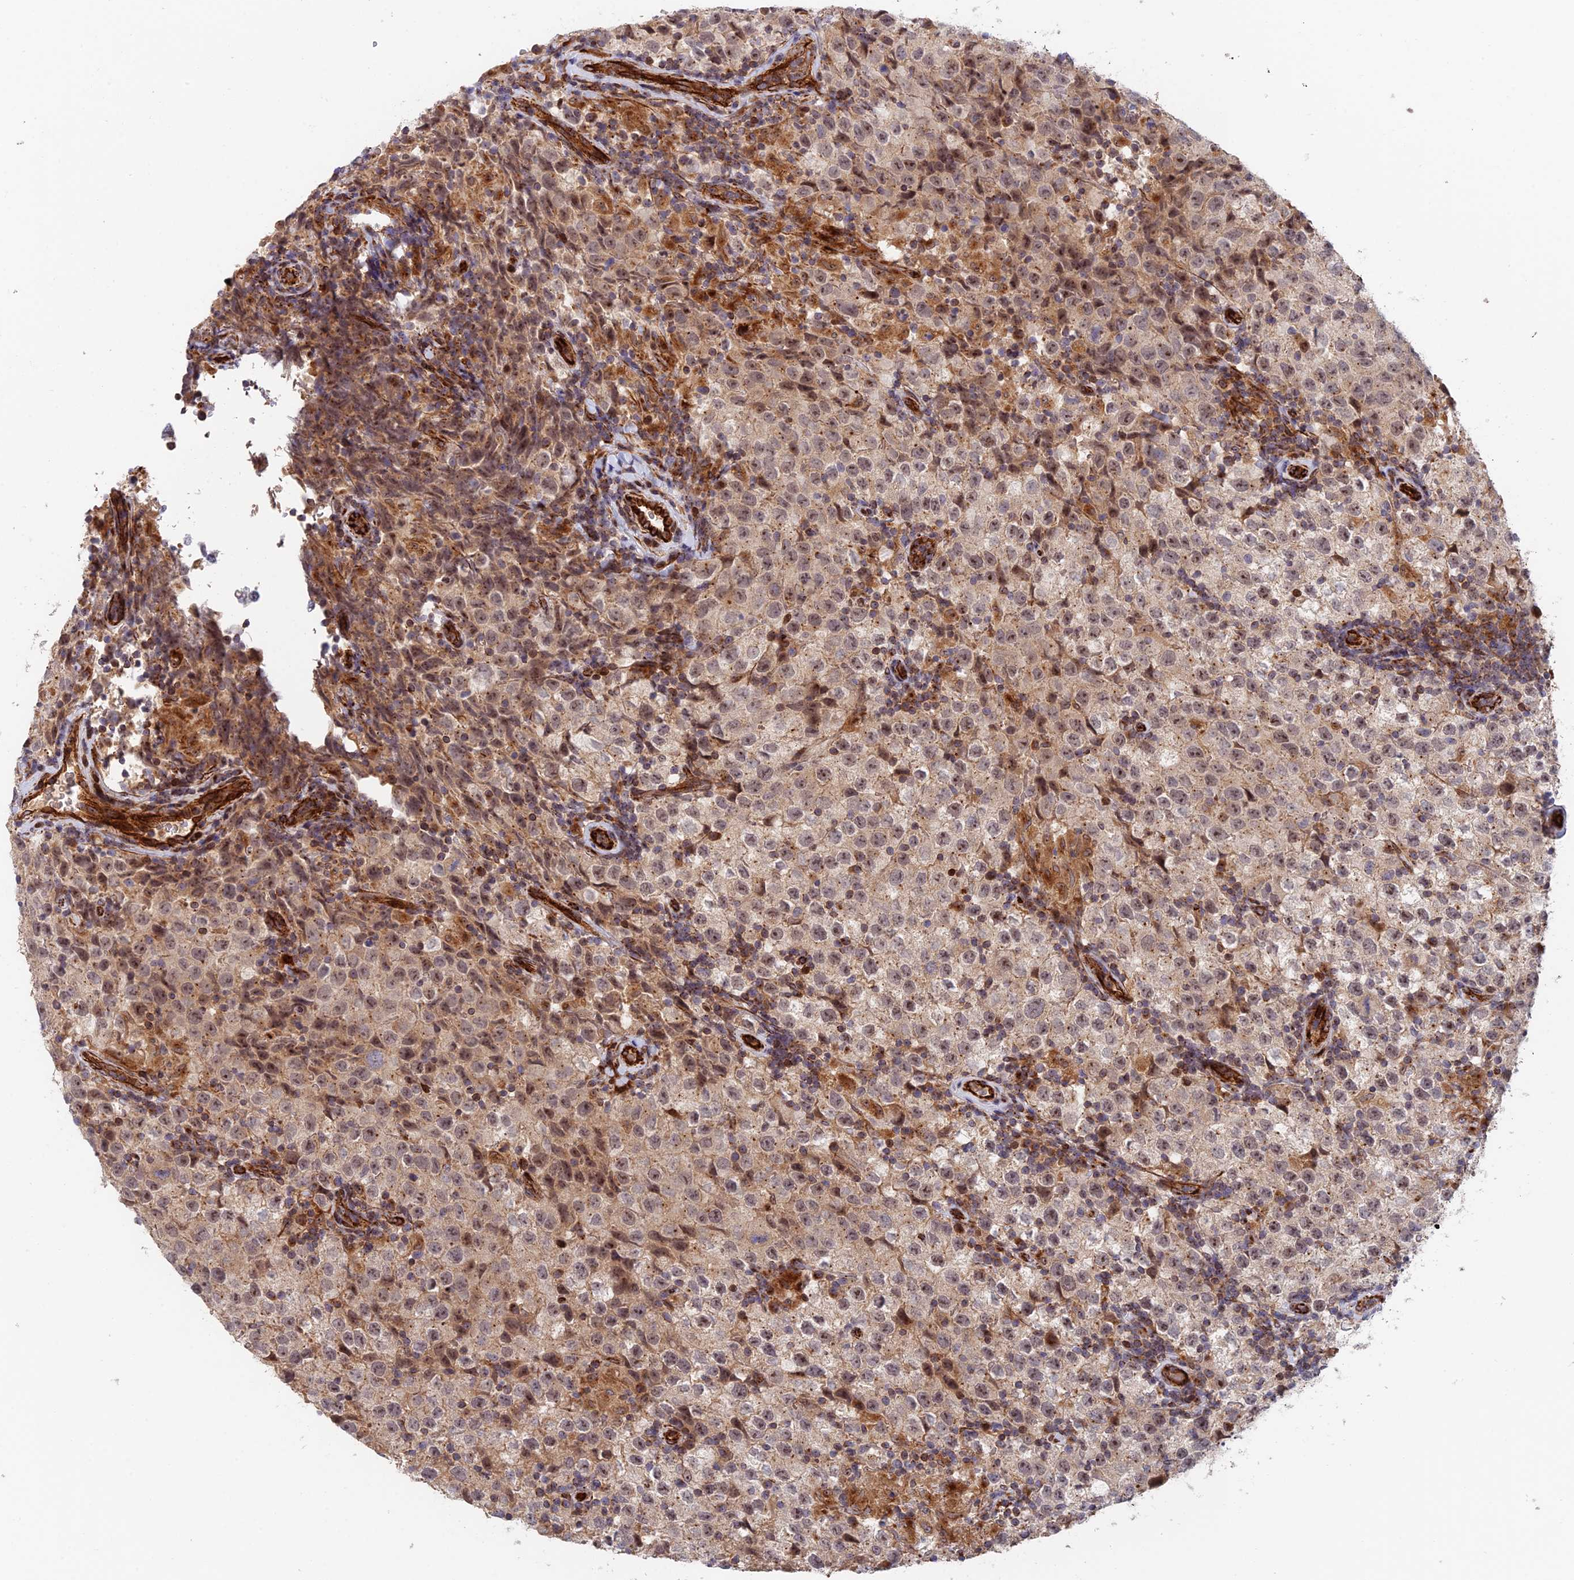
{"staining": {"intensity": "weak", "quantity": "25%-75%", "location": "cytoplasmic/membranous,nuclear"}, "tissue": "testis cancer", "cell_type": "Tumor cells", "image_type": "cancer", "snomed": [{"axis": "morphology", "description": "Seminoma, NOS"}, {"axis": "morphology", "description": "Carcinoma, Embryonal, NOS"}, {"axis": "topography", "description": "Testis"}], "caption": "A histopathology image showing weak cytoplasmic/membranous and nuclear positivity in about 25%-75% of tumor cells in testis embryonal carcinoma, as visualized by brown immunohistochemical staining.", "gene": "PPP2R3C", "patient": {"sex": "male", "age": 41}}